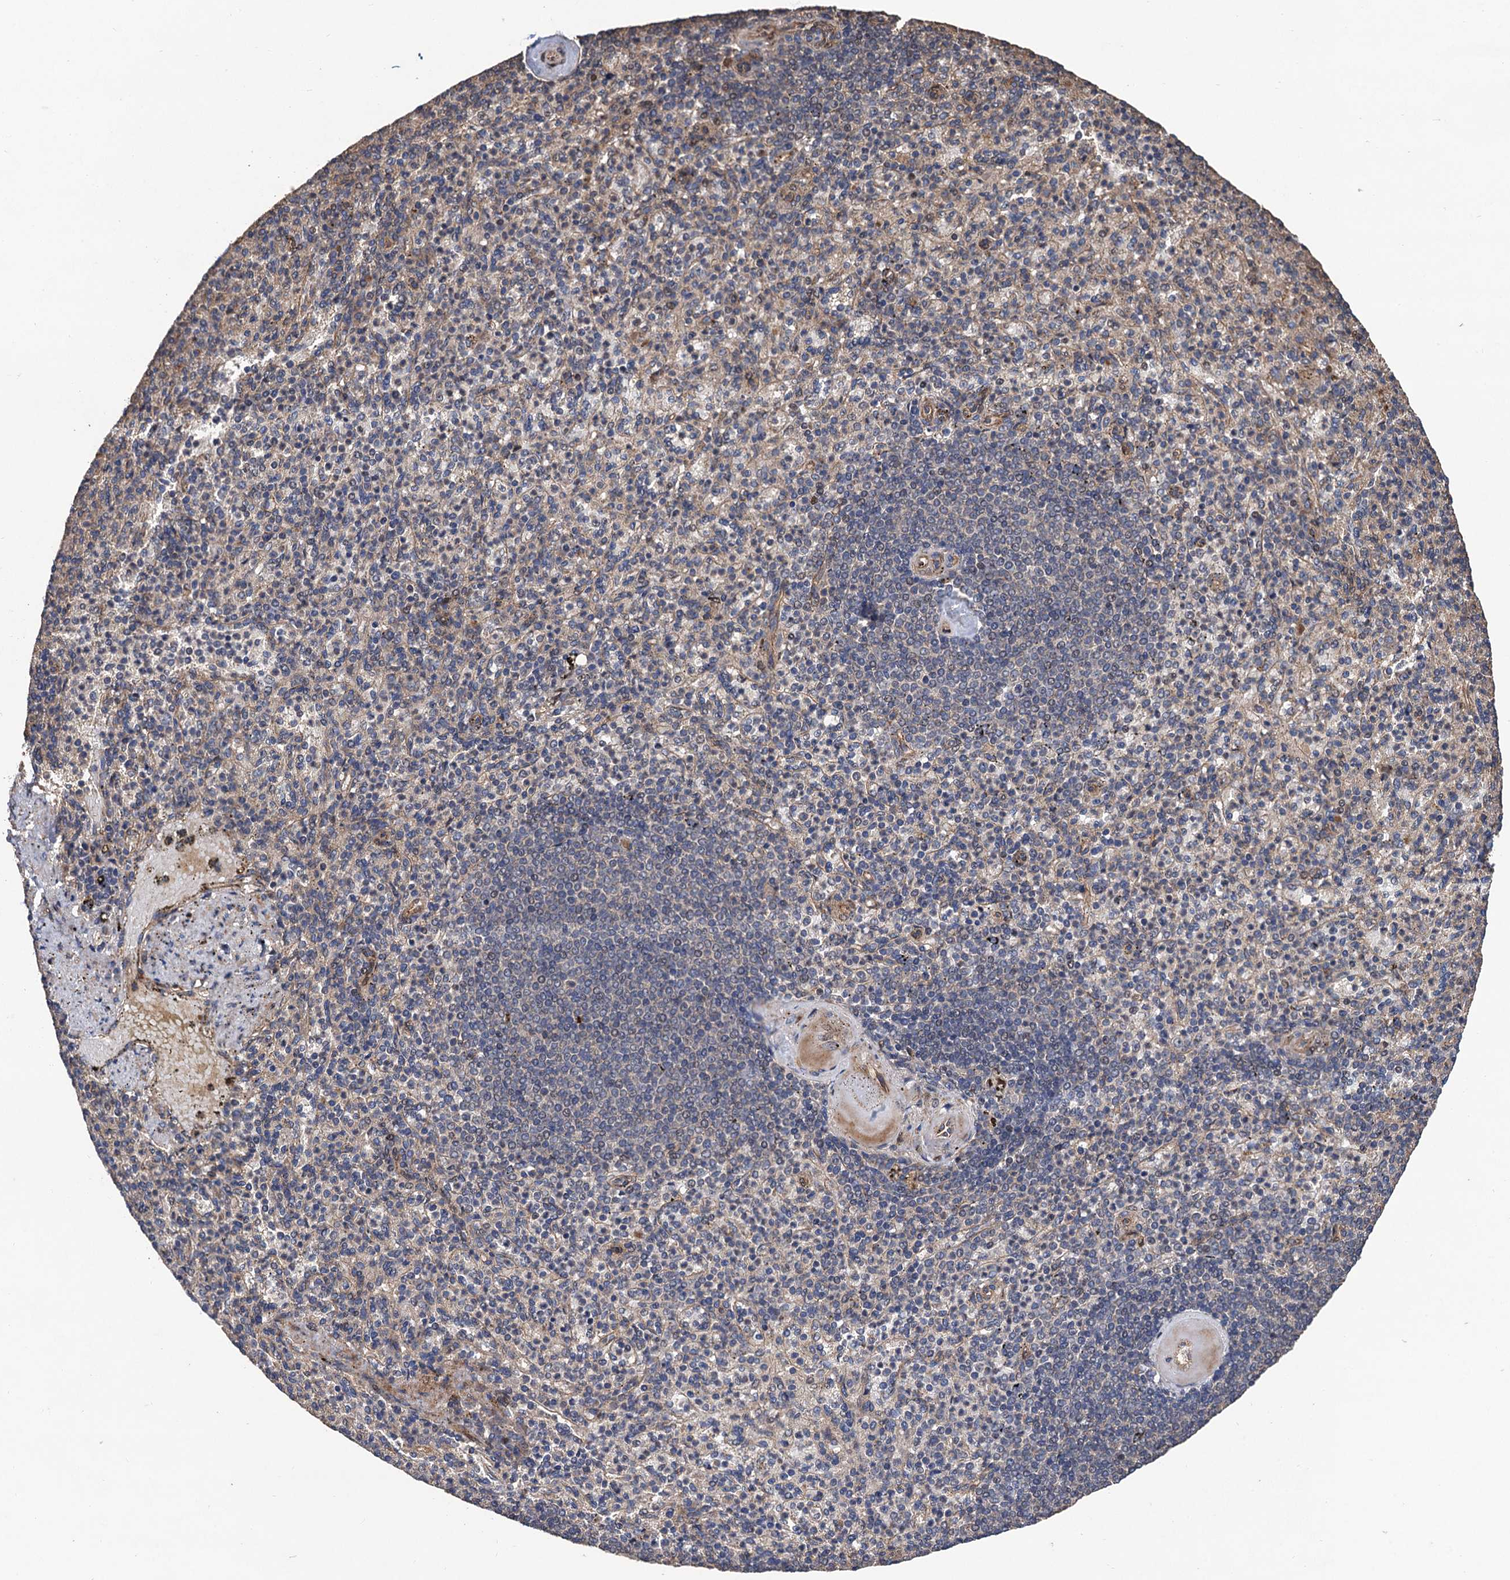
{"staining": {"intensity": "moderate", "quantity": "<25%", "location": "cytoplasmic/membranous"}, "tissue": "spleen", "cell_type": "Cells in red pulp", "image_type": "normal", "snomed": [{"axis": "morphology", "description": "Normal tissue, NOS"}, {"axis": "topography", "description": "Spleen"}], "caption": "Spleen stained for a protein shows moderate cytoplasmic/membranous positivity in cells in red pulp. (brown staining indicates protein expression, while blue staining denotes nuclei).", "gene": "TMEM39B", "patient": {"sex": "female", "age": 74}}